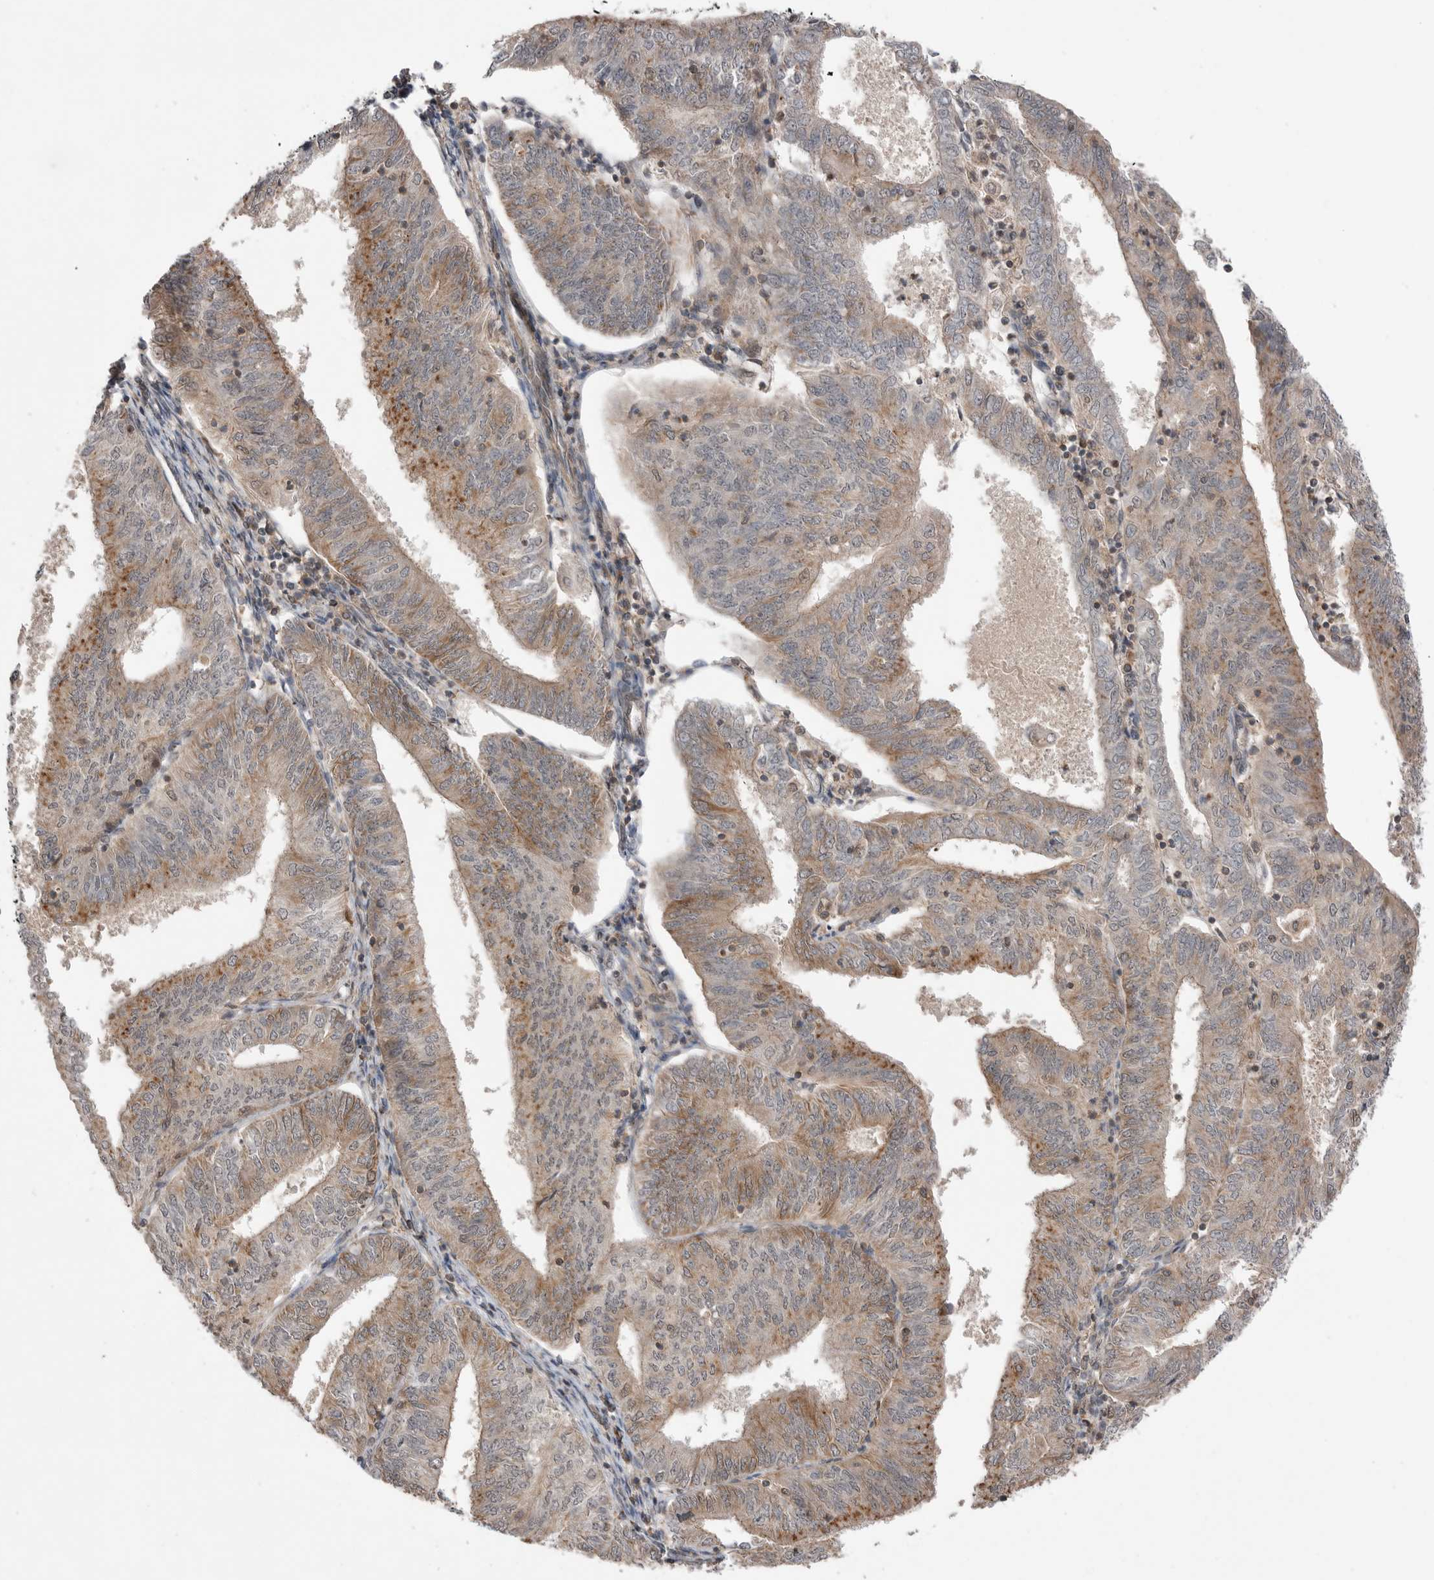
{"staining": {"intensity": "weak", "quantity": ">75%", "location": "cytoplasmic/membranous"}, "tissue": "endometrial cancer", "cell_type": "Tumor cells", "image_type": "cancer", "snomed": [{"axis": "morphology", "description": "Adenocarcinoma, NOS"}, {"axis": "topography", "description": "Endometrium"}], "caption": "Adenocarcinoma (endometrial) was stained to show a protein in brown. There is low levels of weak cytoplasmic/membranous staining in about >75% of tumor cells. Nuclei are stained in blue.", "gene": "PEAK1", "patient": {"sex": "female", "age": 58}}